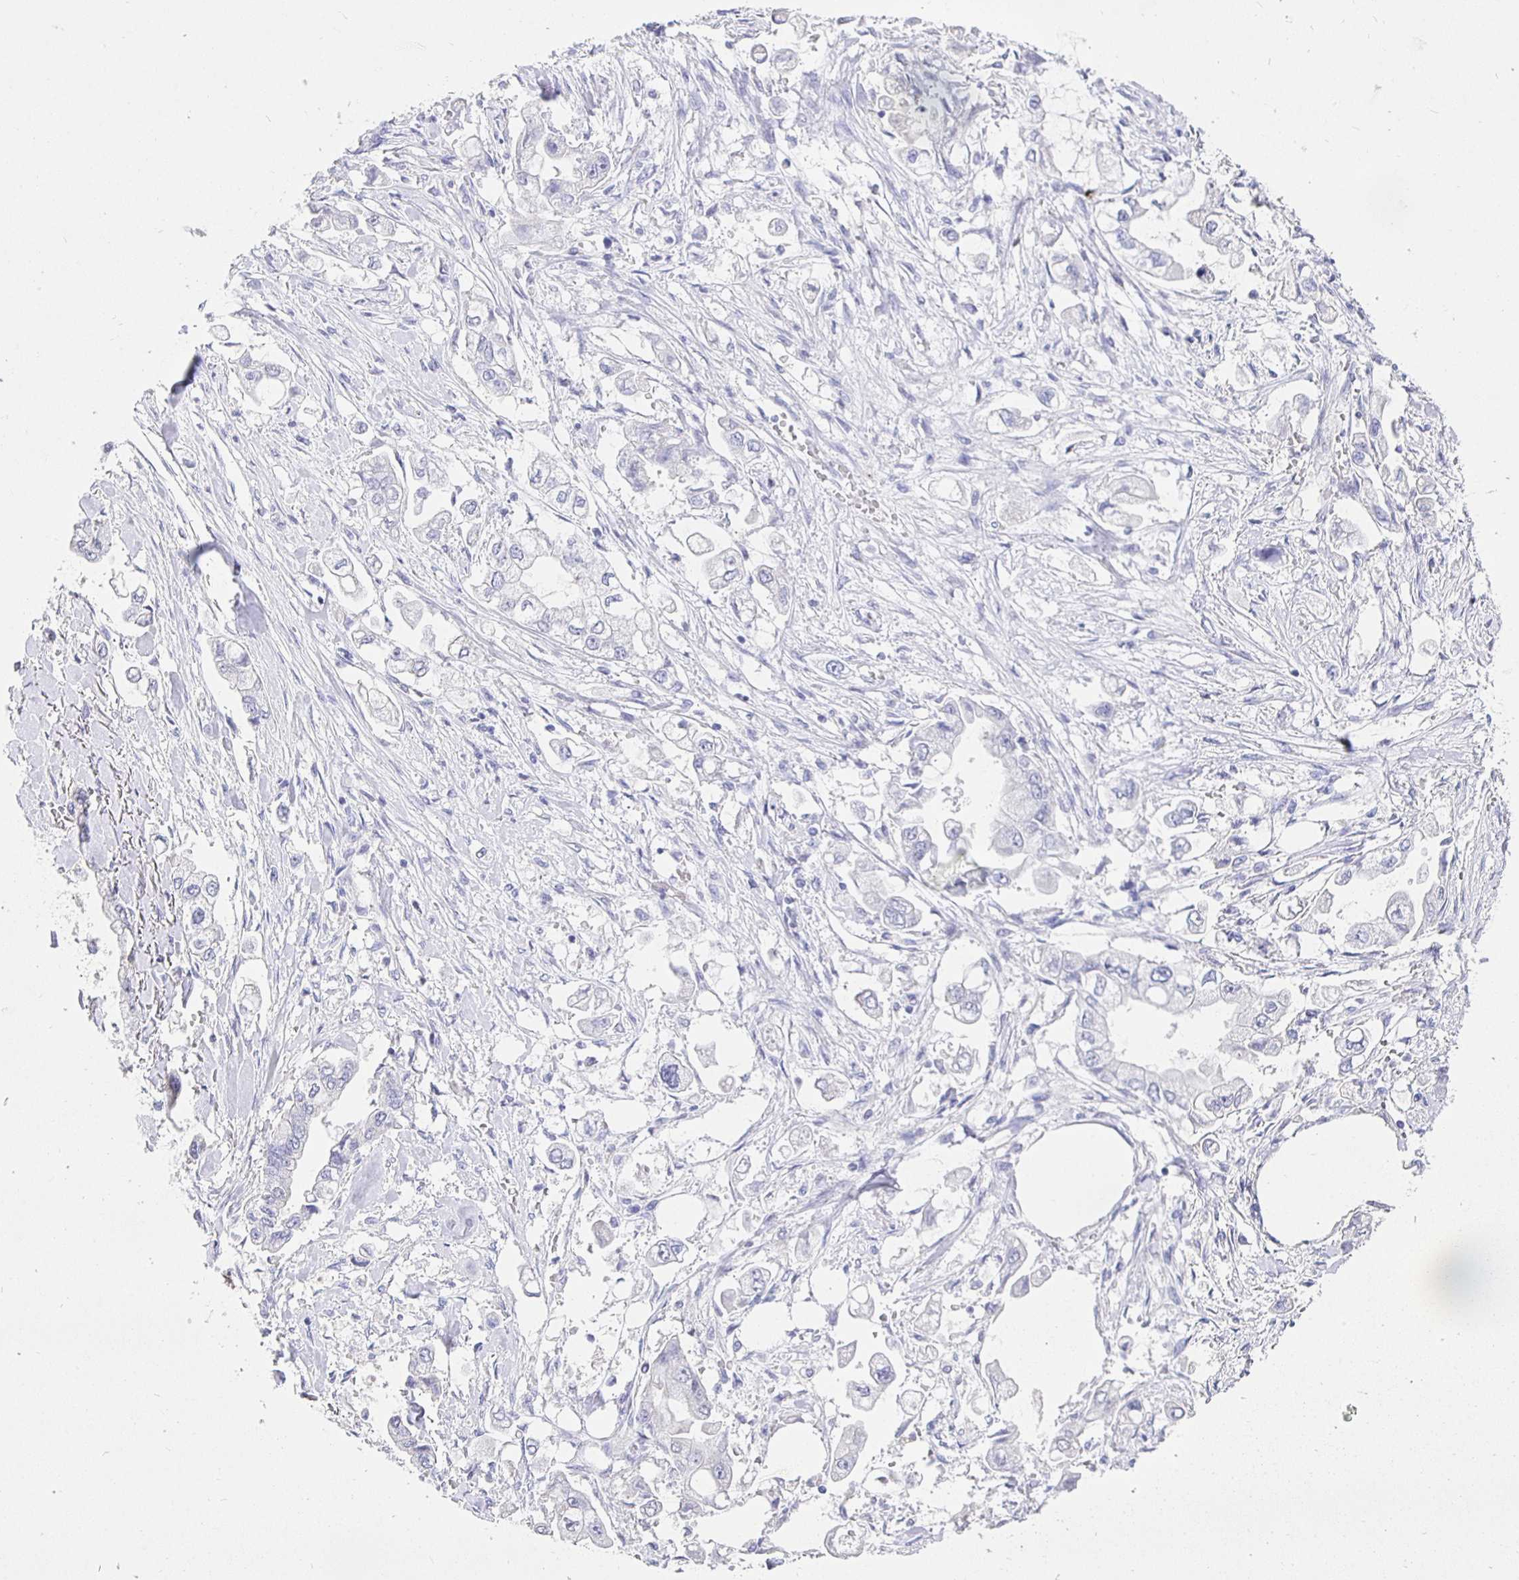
{"staining": {"intensity": "negative", "quantity": "none", "location": "none"}, "tissue": "stomach cancer", "cell_type": "Tumor cells", "image_type": "cancer", "snomed": [{"axis": "morphology", "description": "Adenocarcinoma, NOS"}, {"axis": "topography", "description": "Stomach"}], "caption": "Tumor cells show no significant staining in stomach adenocarcinoma.", "gene": "HSPA4L", "patient": {"sex": "male", "age": 62}}